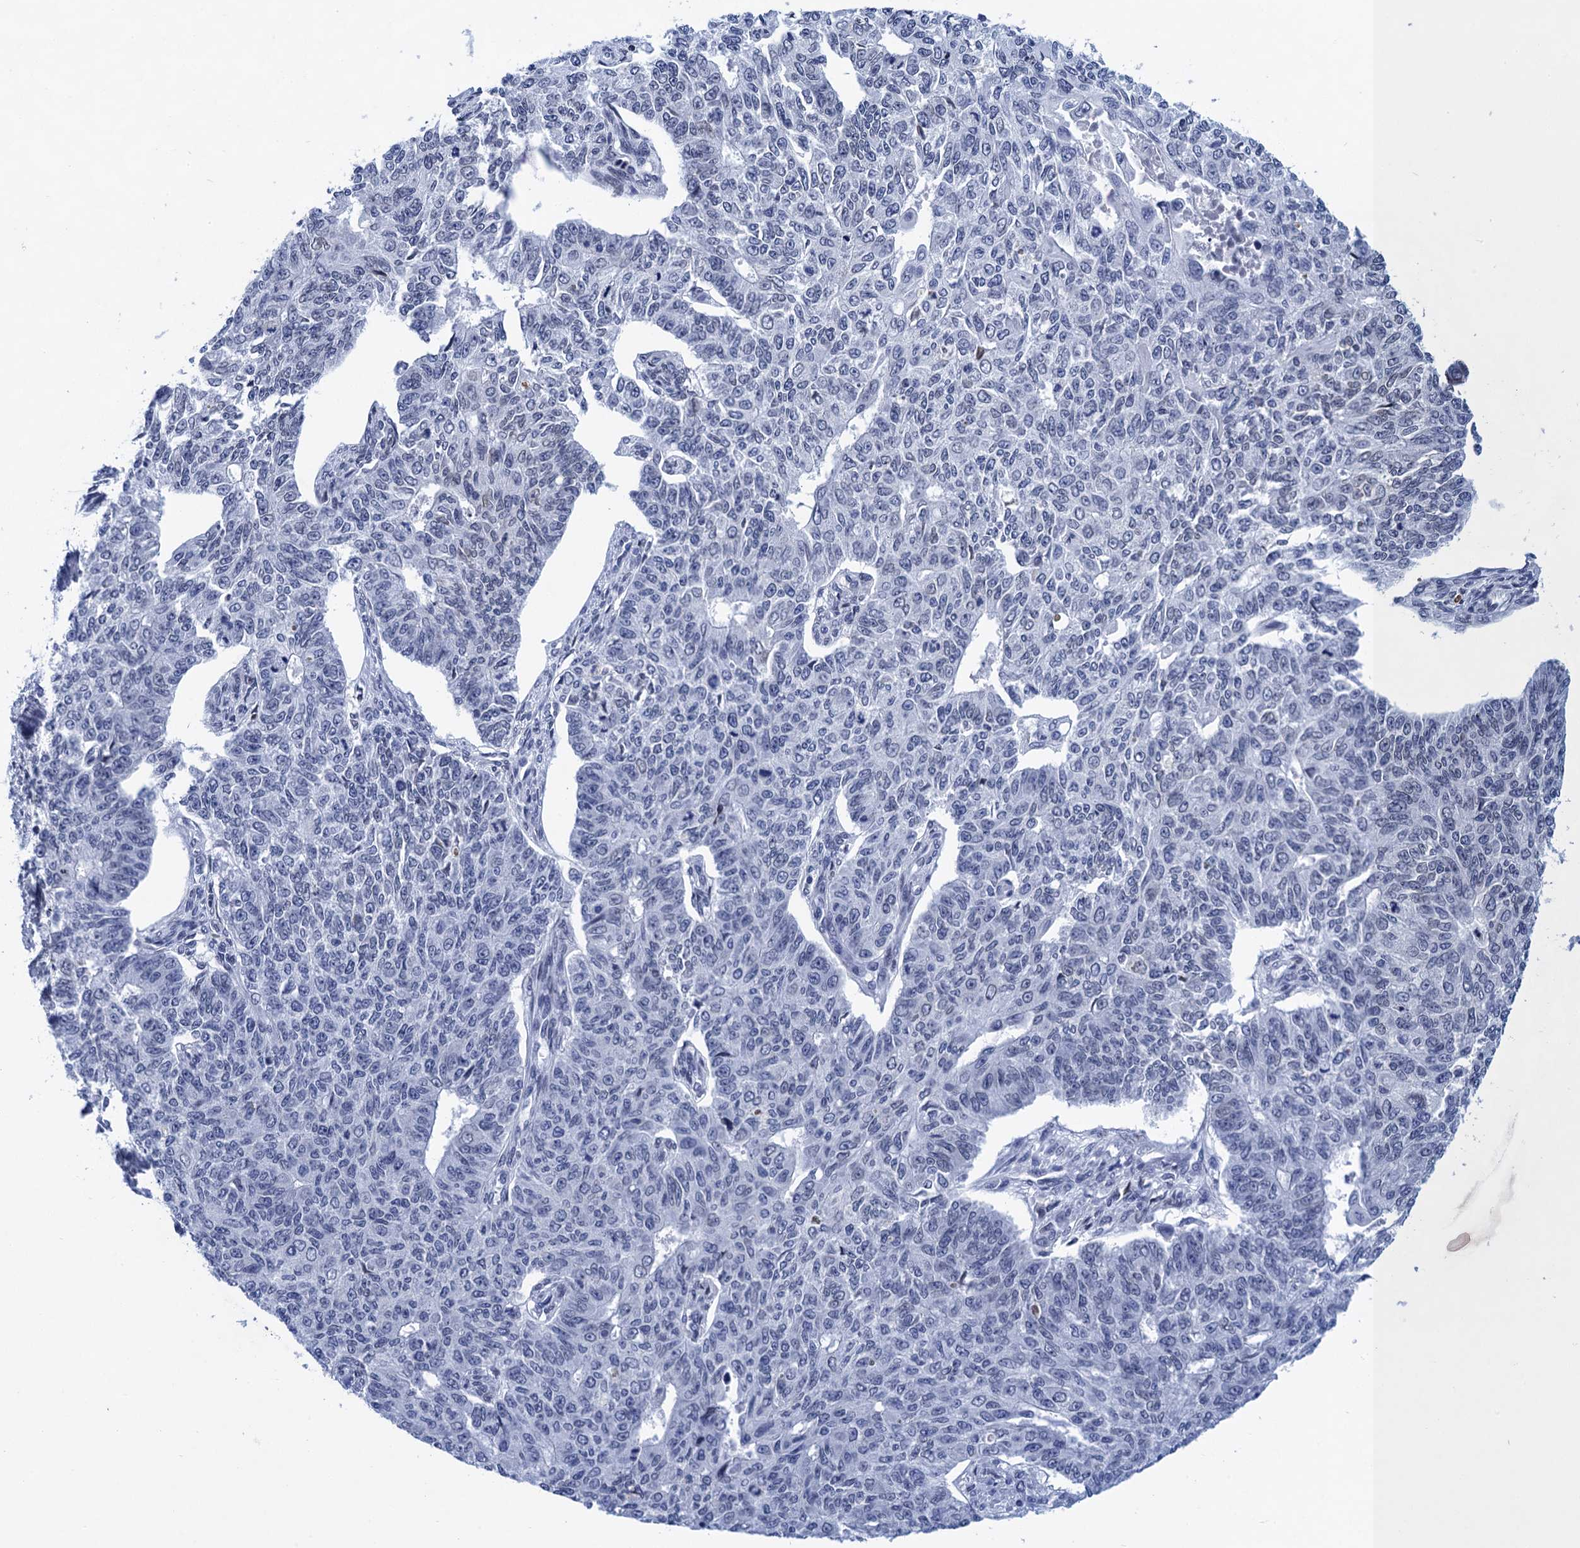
{"staining": {"intensity": "negative", "quantity": "none", "location": "none"}, "tissue": "endometrial cancer", "cell_type": "Tumor cells", "image_type": "cancer", "snomed": [{"axis": "morphology", "description": "Adenocarcinoma, NOS"}, {"axis": "topography", "description": "Endometrium"}], "caption": "Adenocarcinoma (endometrial) stained for a protein using IHC reveals no positivity tumor cells.", "gene": "METTL25", "patient": {"sex": "female", "age": 32}}